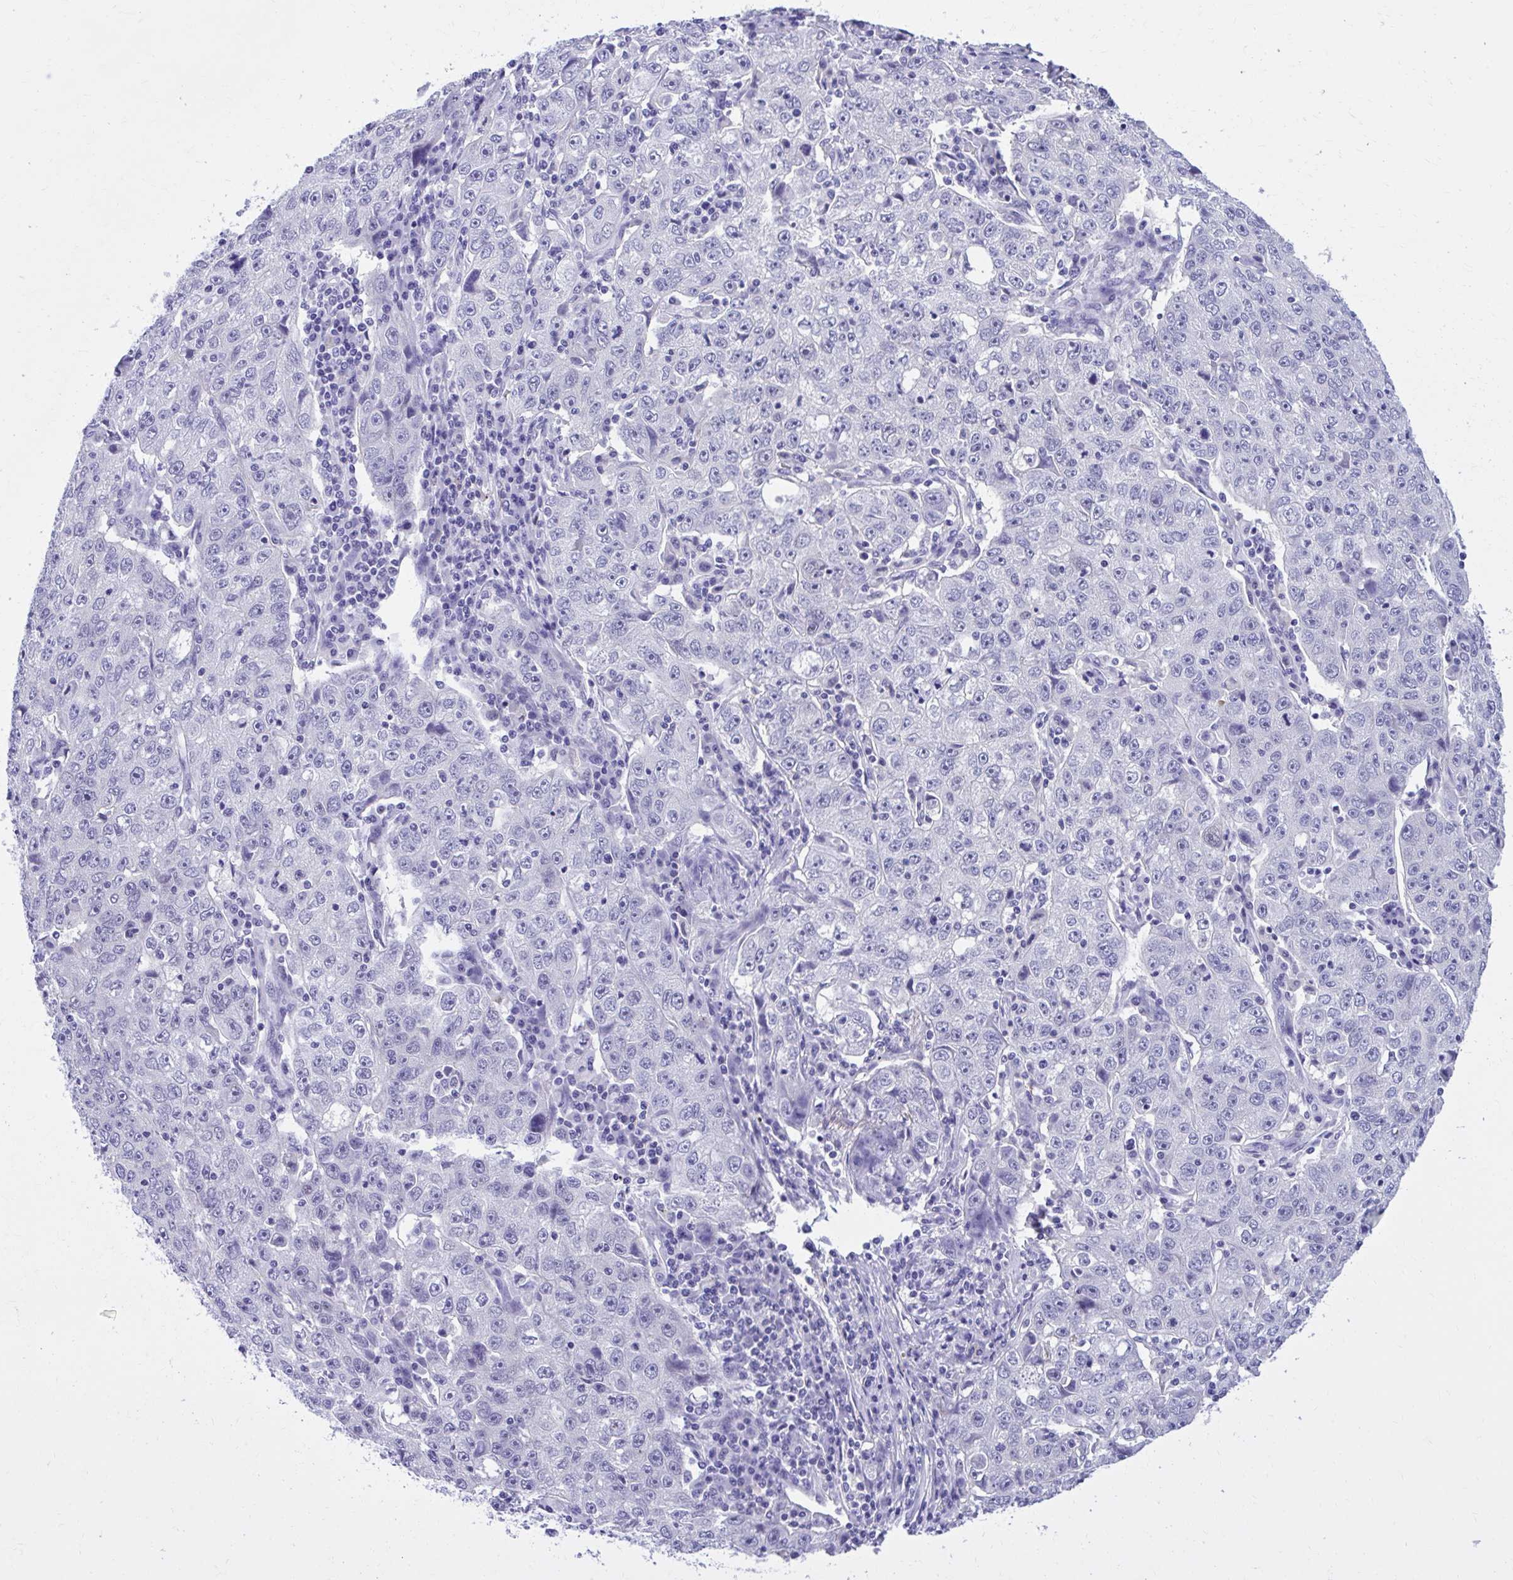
{"staining": {"intensity": "negative", "quantity": "none", "location": "none"}, "tissue": "lung cancer", "cell_type": "Tumor cells", "image_type": "cancer", "snomed": [{"axis": "morphology", "description": "Normal morphology"}, {"axis": "morphology", "description": "Adenocarcinoma, NOS"}, {"axis": "topography", "description": "Lymph node"}, {"axis": "topography", "description": "Lung"}], "caption": "IHC of human lung cancer (adenocarcinoma) displays no positivity in tumor cells.", "gene": "RASL11B", "patient": {"sex": "female", "age": 57}}